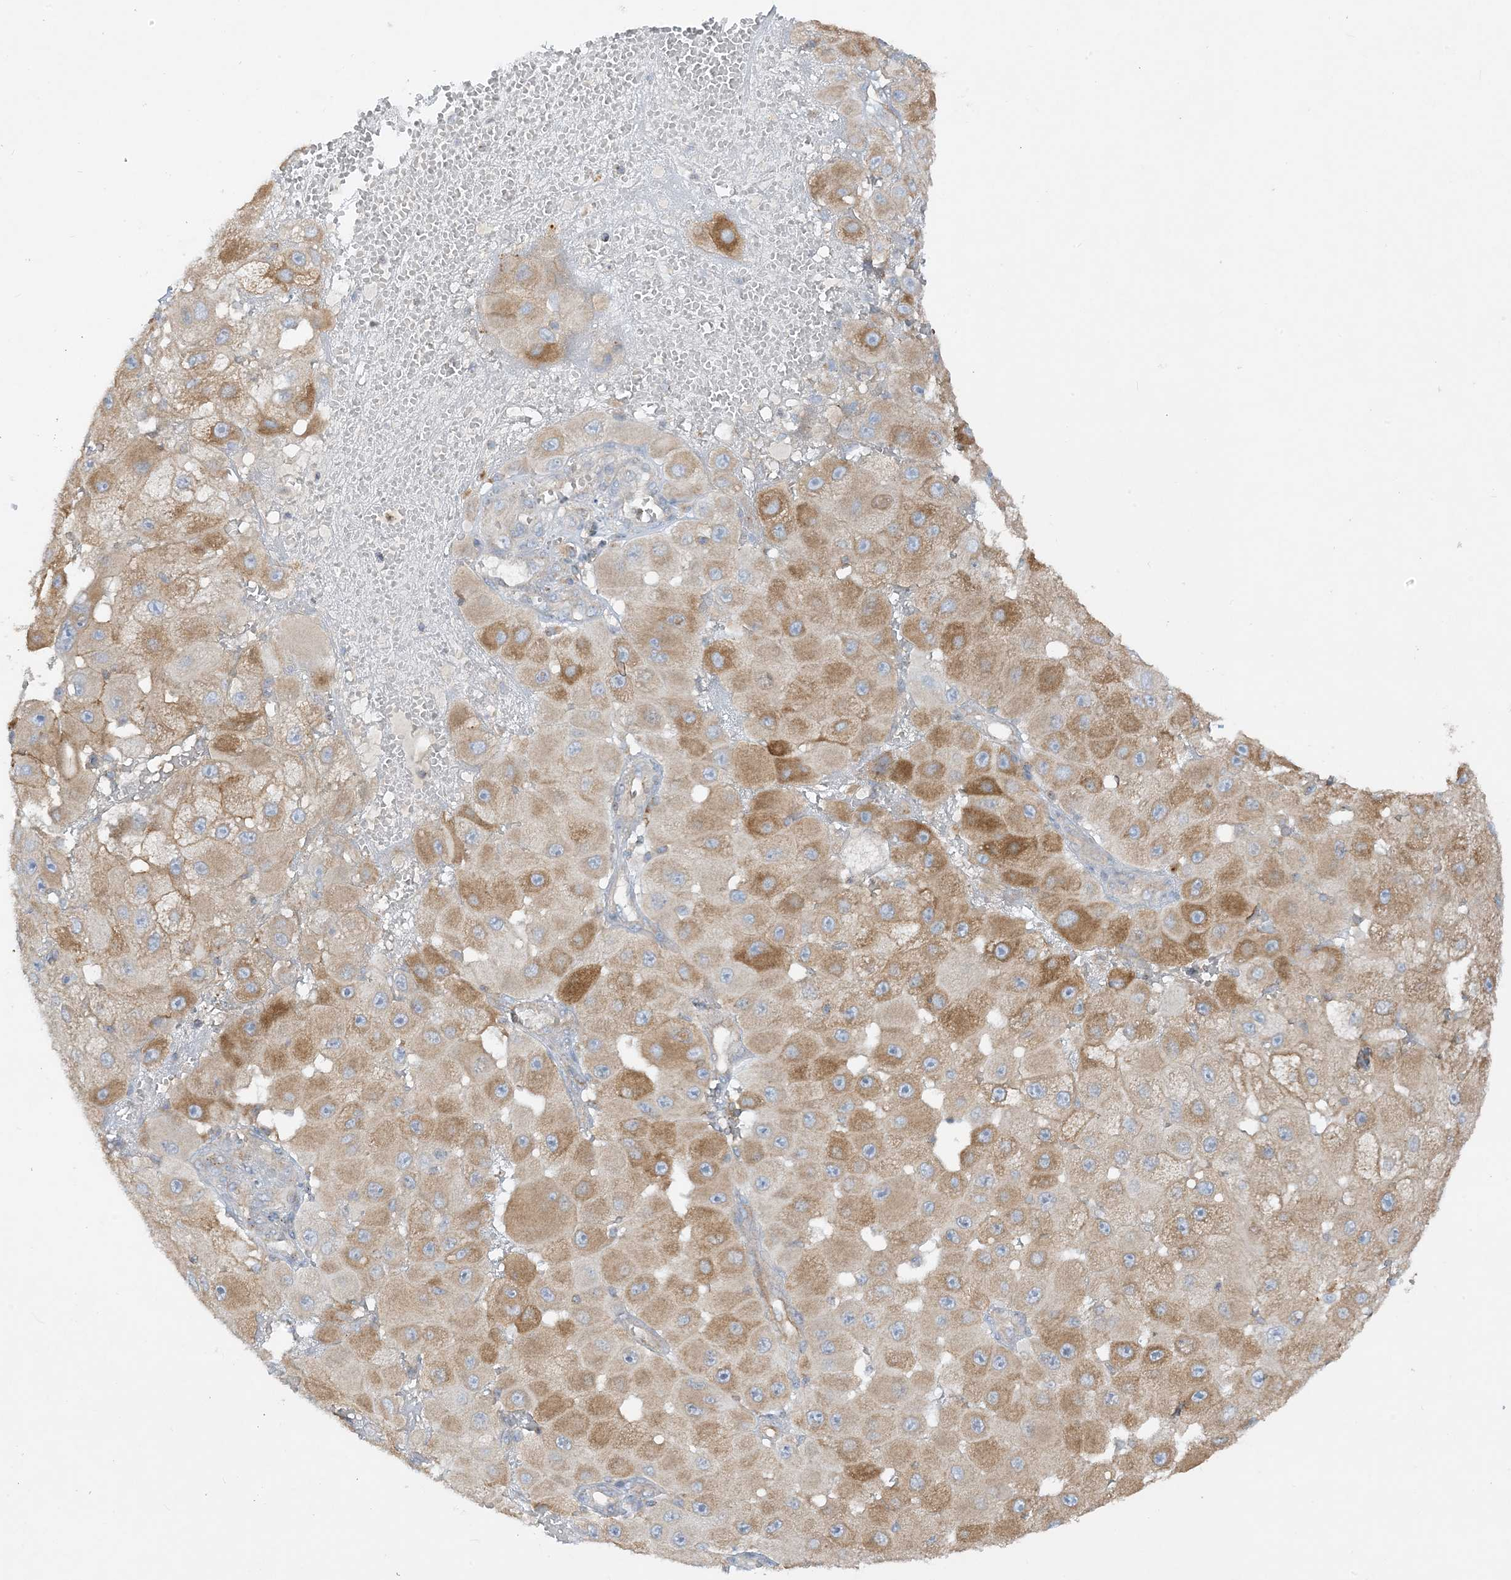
{"staining": {"intensity": "moderate", "quantity": ">75%", "location": "cytoplasmic/membranous"}, "tissue": "melanoma", "cell_type": "Tumor cells", "image_type": "cancer", "snomed": [{"axis": "morphology", "description": "Malignant melanoma, NOS"}, {"axis": "topography", "description": "Skin"}], "caption": "Protein staining shows moderate cytoplasmic/membranous expression in about >75% of tumor cells in malignant melanoma.", "gene": "HLA-E", "patient": {"sex": "female", "age": 81}}